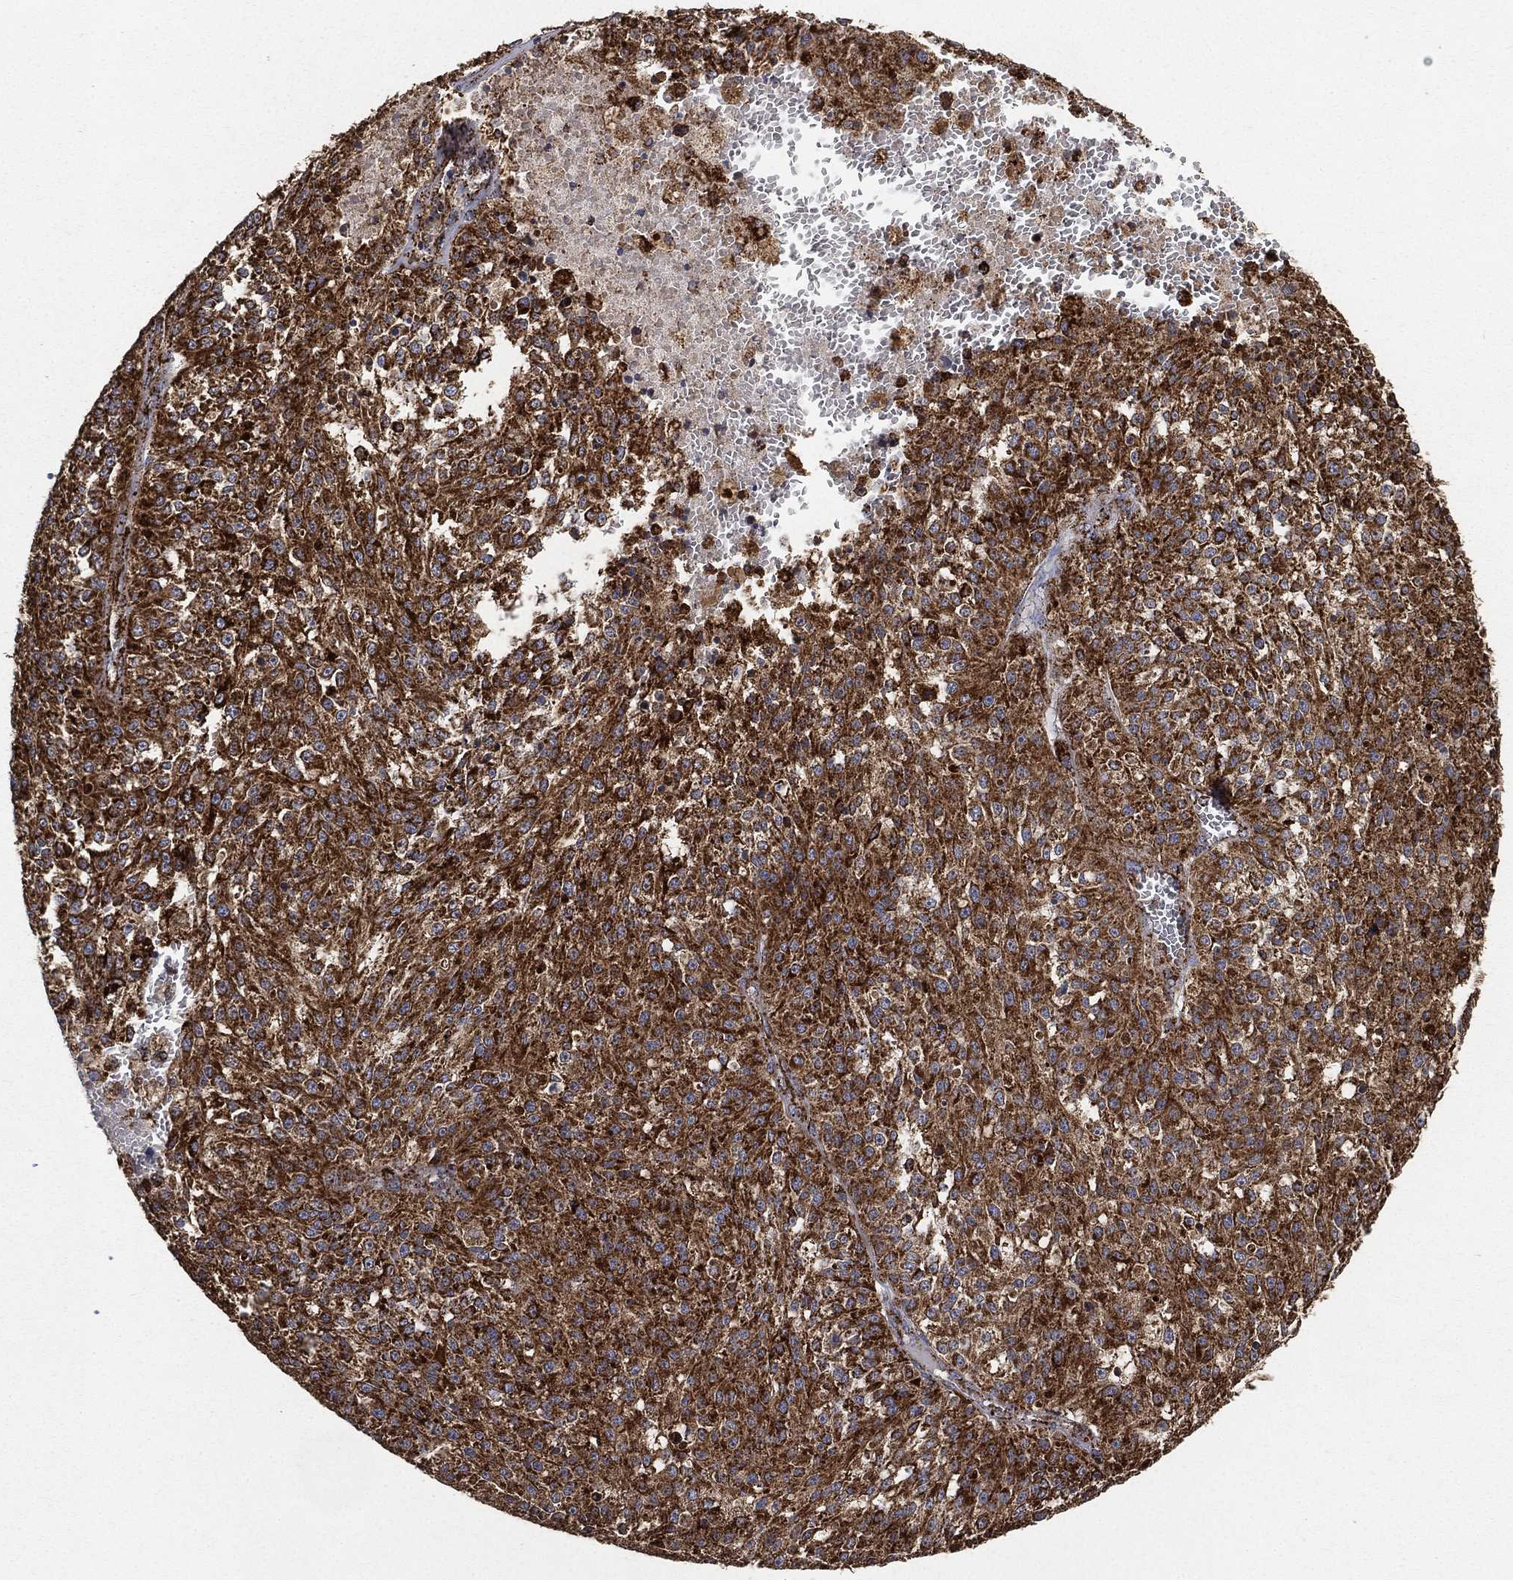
{"staining": {"intensity": "strong", "quantity": ">75%", "location": "cytoplasmic/membranous"}, "tissue": "melanoma", "cell_type": "Tumor cells", "image_type": "cancer", "snomed": [{"axis": "morphology", "description": "Malignant melanoma, Metastatic site"}, {"axis": "topography", "description": "Lymph node"}], "caption": "Protein expression analysis of human malignant melanoma (metastatic site) reveals strong cytoplasmic/membranous expression in approximately >75% of tumor cells.", "gene": "SLC38A7", "patient": {"sex": "female", "age": 64}}